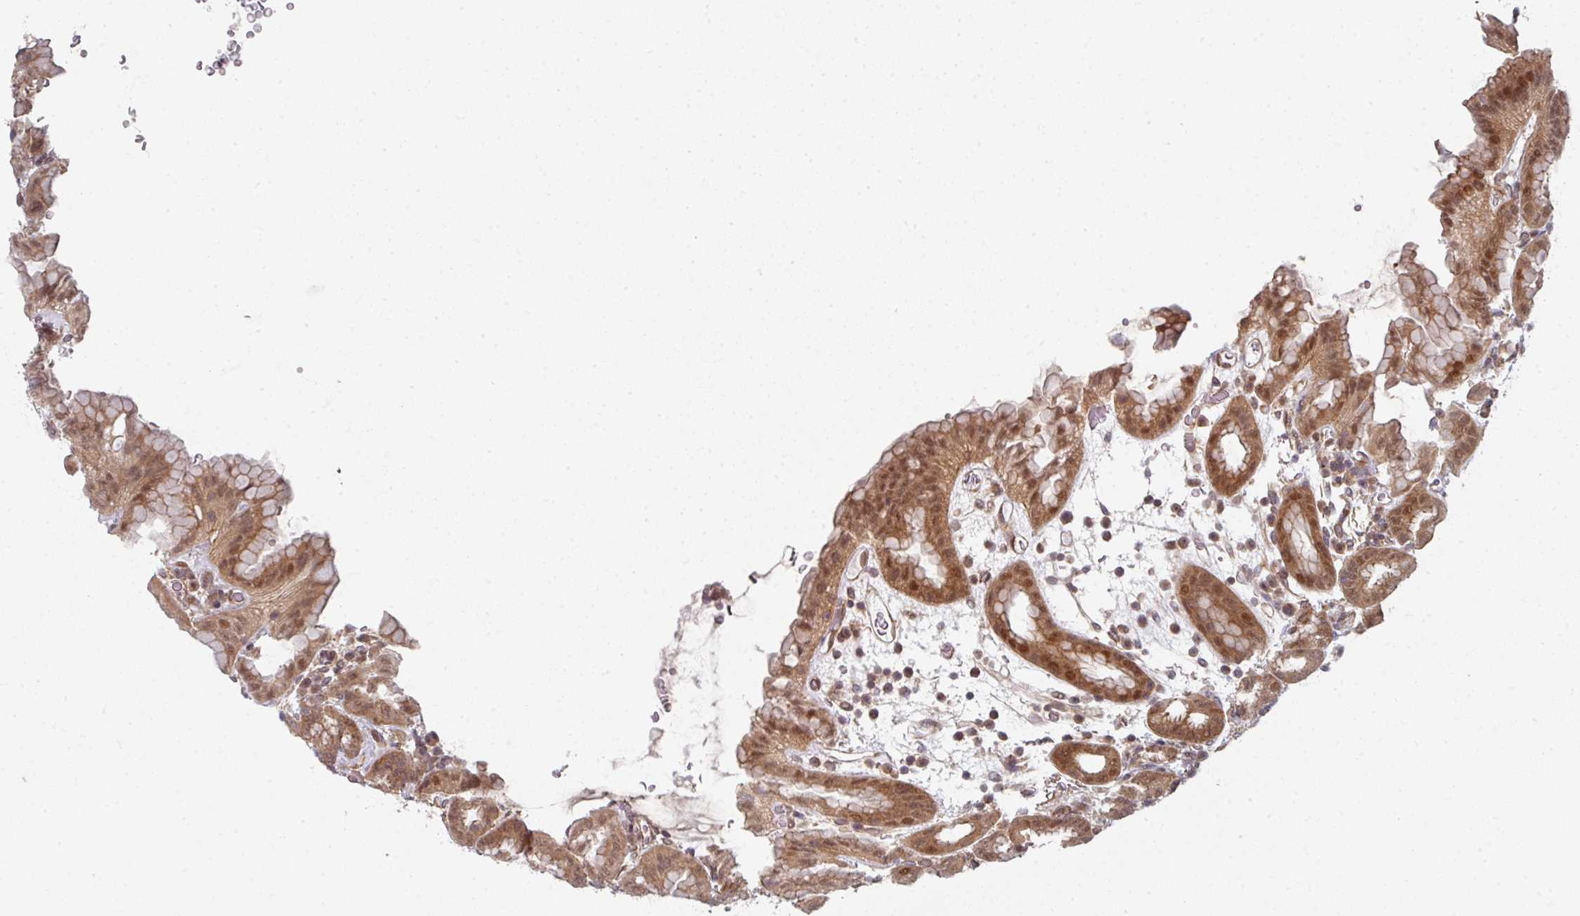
{"staining": {"intensity": "moderate", "quantity": ">75%", "location": "cytoplasmic/membranous,nuclear"}, "tissue": "stomach", "cell_type": "Glandular cells", "image_type": "normal", "snomed": [{"axis": "morphology", "description": "Normal tissue, NOS"}, {"axis": "topography", "description": "Stomach, upper"}, {"axis": "topography", "description": "Stomach"}], "caption": "Immunohistochemistry histopathology image of normal stomach stained for a protein (brown), which reveals medium levels of moderate cytoplasmic/membranous,nuclear expression in about >75% of glandular cells.", "gene": "PSME3IP1", "patient": {"sex": "male", "age": 68}}